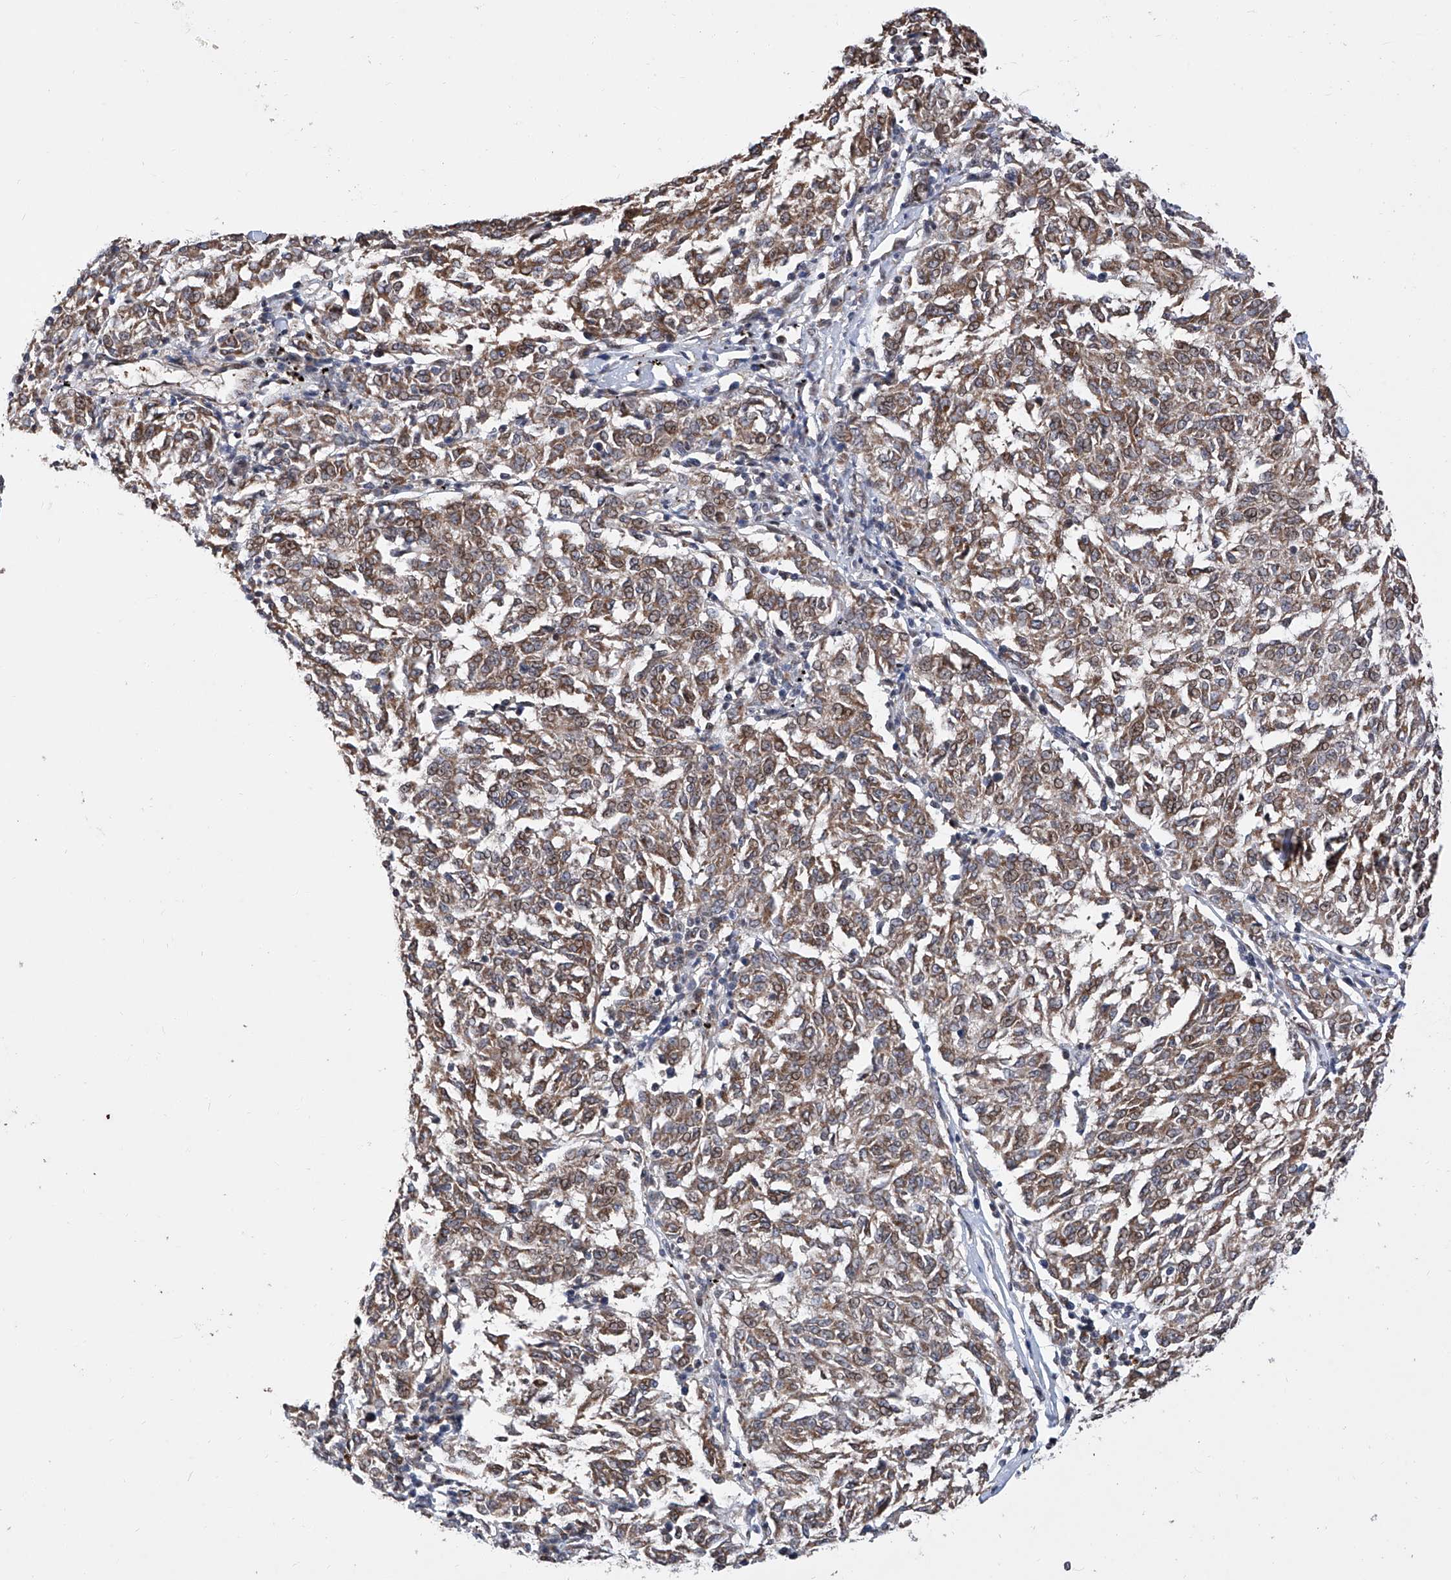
{"staining": {"intensity": "weak", "quantity": ">75%", "location": "cytoplasmic/membranous"}, "tissue": "melanoma", "cell_type": "Tumor cells", "image_type": "cancer", "snomed": [{"axis": "morphology", "description": "Malignant melanoma, NOS"}, {"axis": "topography", "description": "Skin"}], "caption": "Brown immunohistochemical staining in human melanoma exhibits weak cytoplasmic/membranous staining in about >75% of tumor cells.", "gene": "FARP2", "patient": {"sex": "female", "age": 72}}